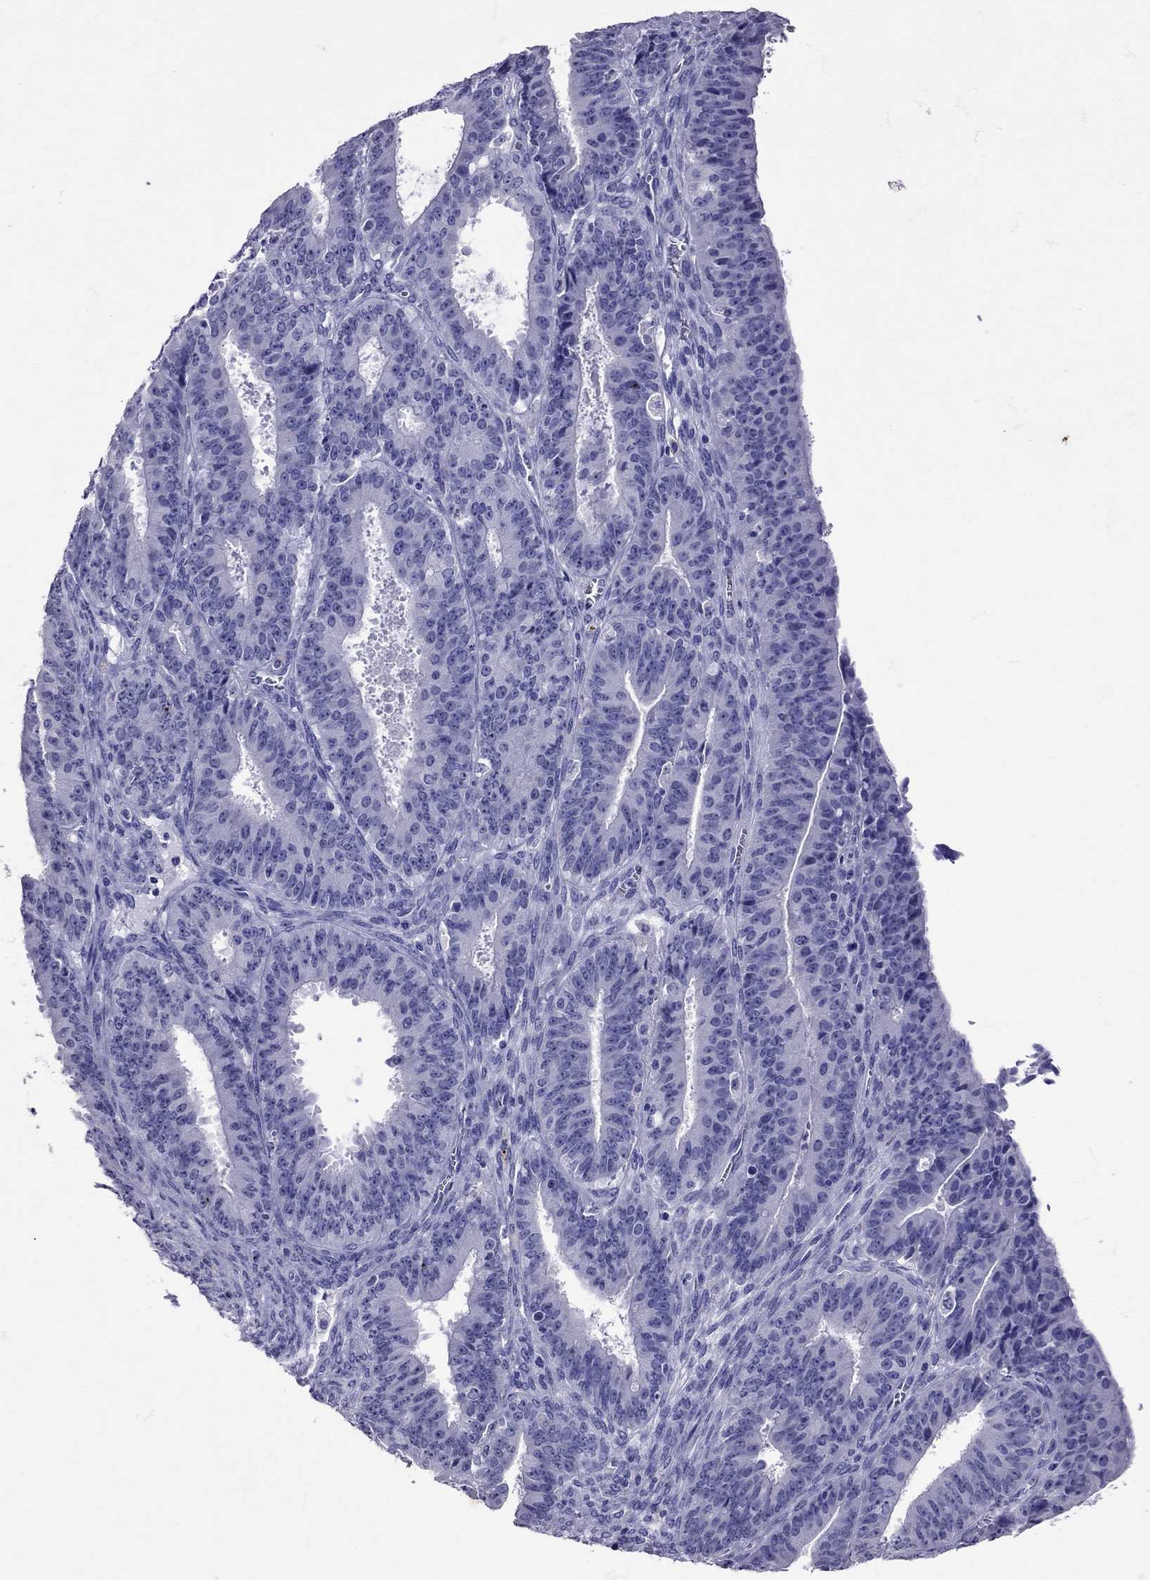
{"staining": {"intensity": "negative", "quantity": "none", "location": "none"}, "tissue": "ovarian cancer", "cell_type": "Tumor cells", "image_type": "cancer", "snomed": [{"axis": "morphology", "description": "Carcinoma, endometroid"}, {"axis": "topography", "description": "Ovary"}], "caption": "A micrograph of endometroid carcinoma (ovarian) stained for a protein demonstrates no brown staining in tumor cells.", "gene": "AVP", "patient": {"sex": "female", "age": 42}}